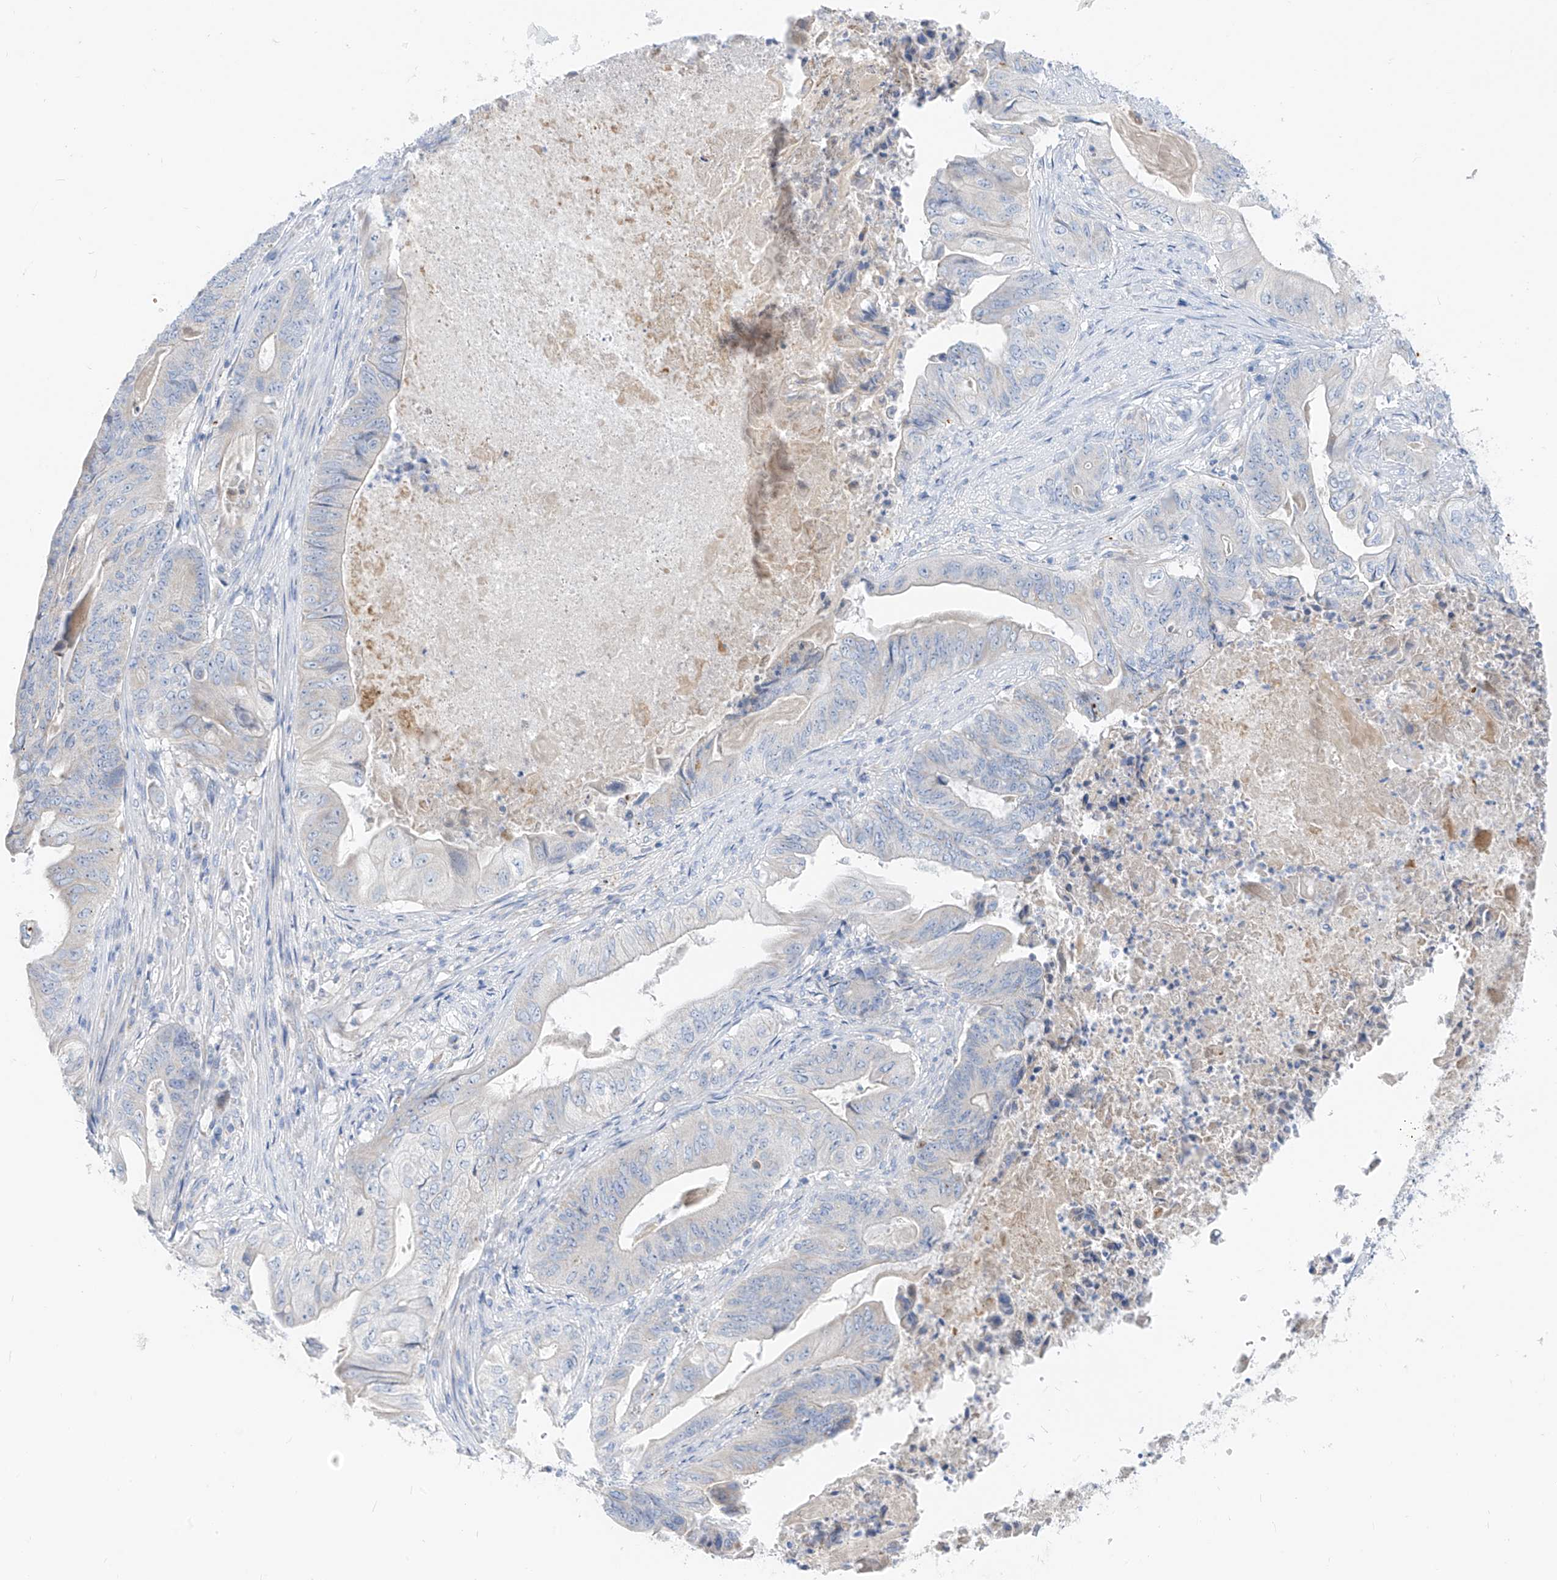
{"staining": {"intensity": "negative", "quantity": "none", "location": "none"}, "tissue": "stomach cancer", "cell_type": "Tumor cells", "image_type": "cancer", "snomed": [{"axis": "morphology", "description": "Adenocarcinoma, NOS"}, {"axis": "topography", "description": "Stomach"}], "caption": "Immunohistochemistry (IHC) photomicrograph of stomach adenocarcinoma stained for a protein (brown), which reveals no staining in tumor cells. (Stains: DAB immunohistochemistry (IHC) with hematoxylin counter stain, Microscopy: brightfield microscopy at high magnification).", "gene": "ZNF404", "patient": {"sex": "female", "age": 73}}